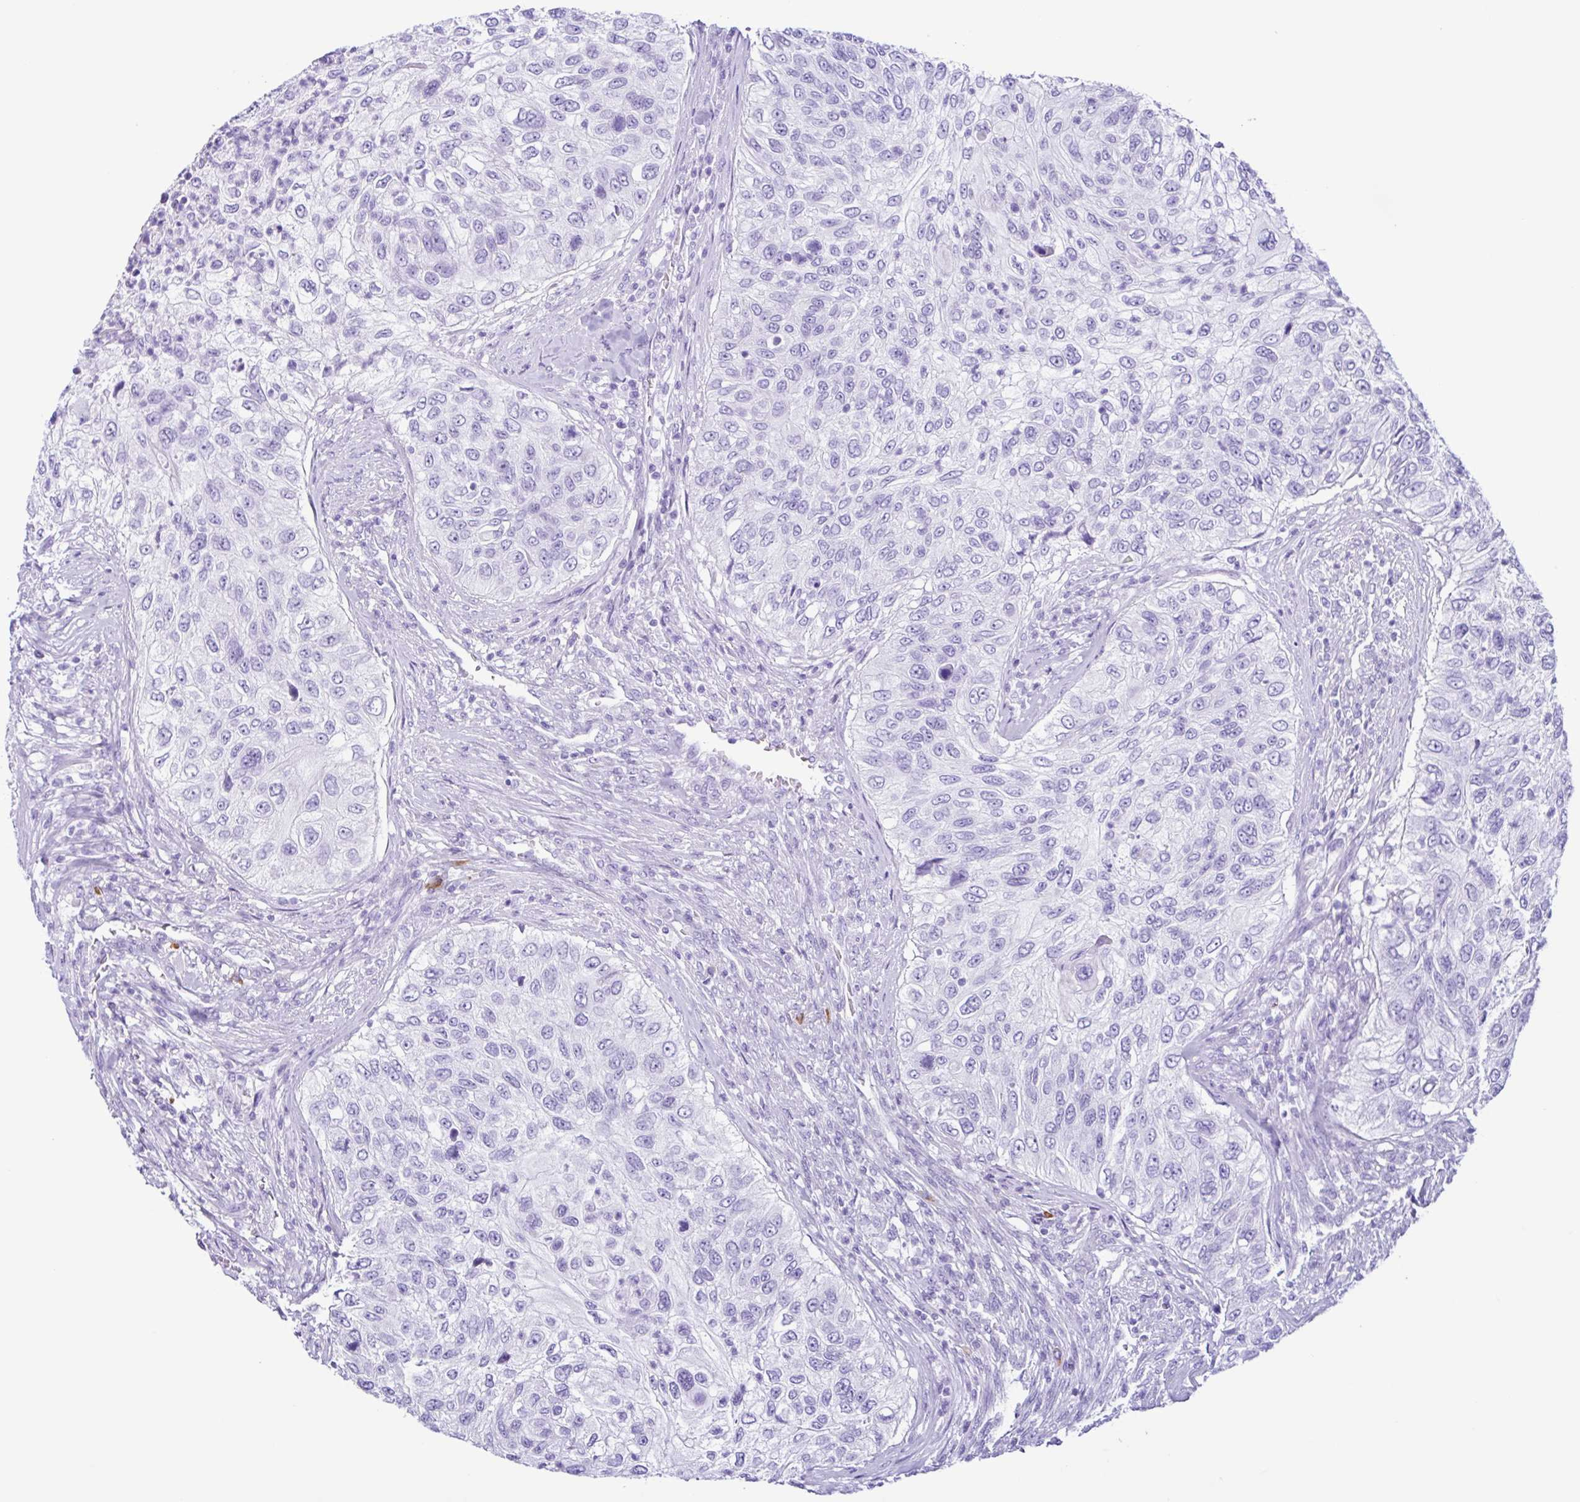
{"staining": {"intensity": "negative", "quantity": "none", "location": "none"}, "tissue": "urothelial cancer", "cell_type": "Tumor cells", "image_type": "cancer", "snomed": [{"axis": "morphology", "description": "Urothelial carcinoma, High grade"}, {"axis": "topography", "description": "Urinary bladder"}], "caption": "Immunohistochemical staining of high-grade urothelial carcinoma demonstrates no significant positivity in tumor cells. (IHC, brightfield microscopy, high magnification).", "gene": "PIGF", "patient": {"sex": "female", "age": 60}}